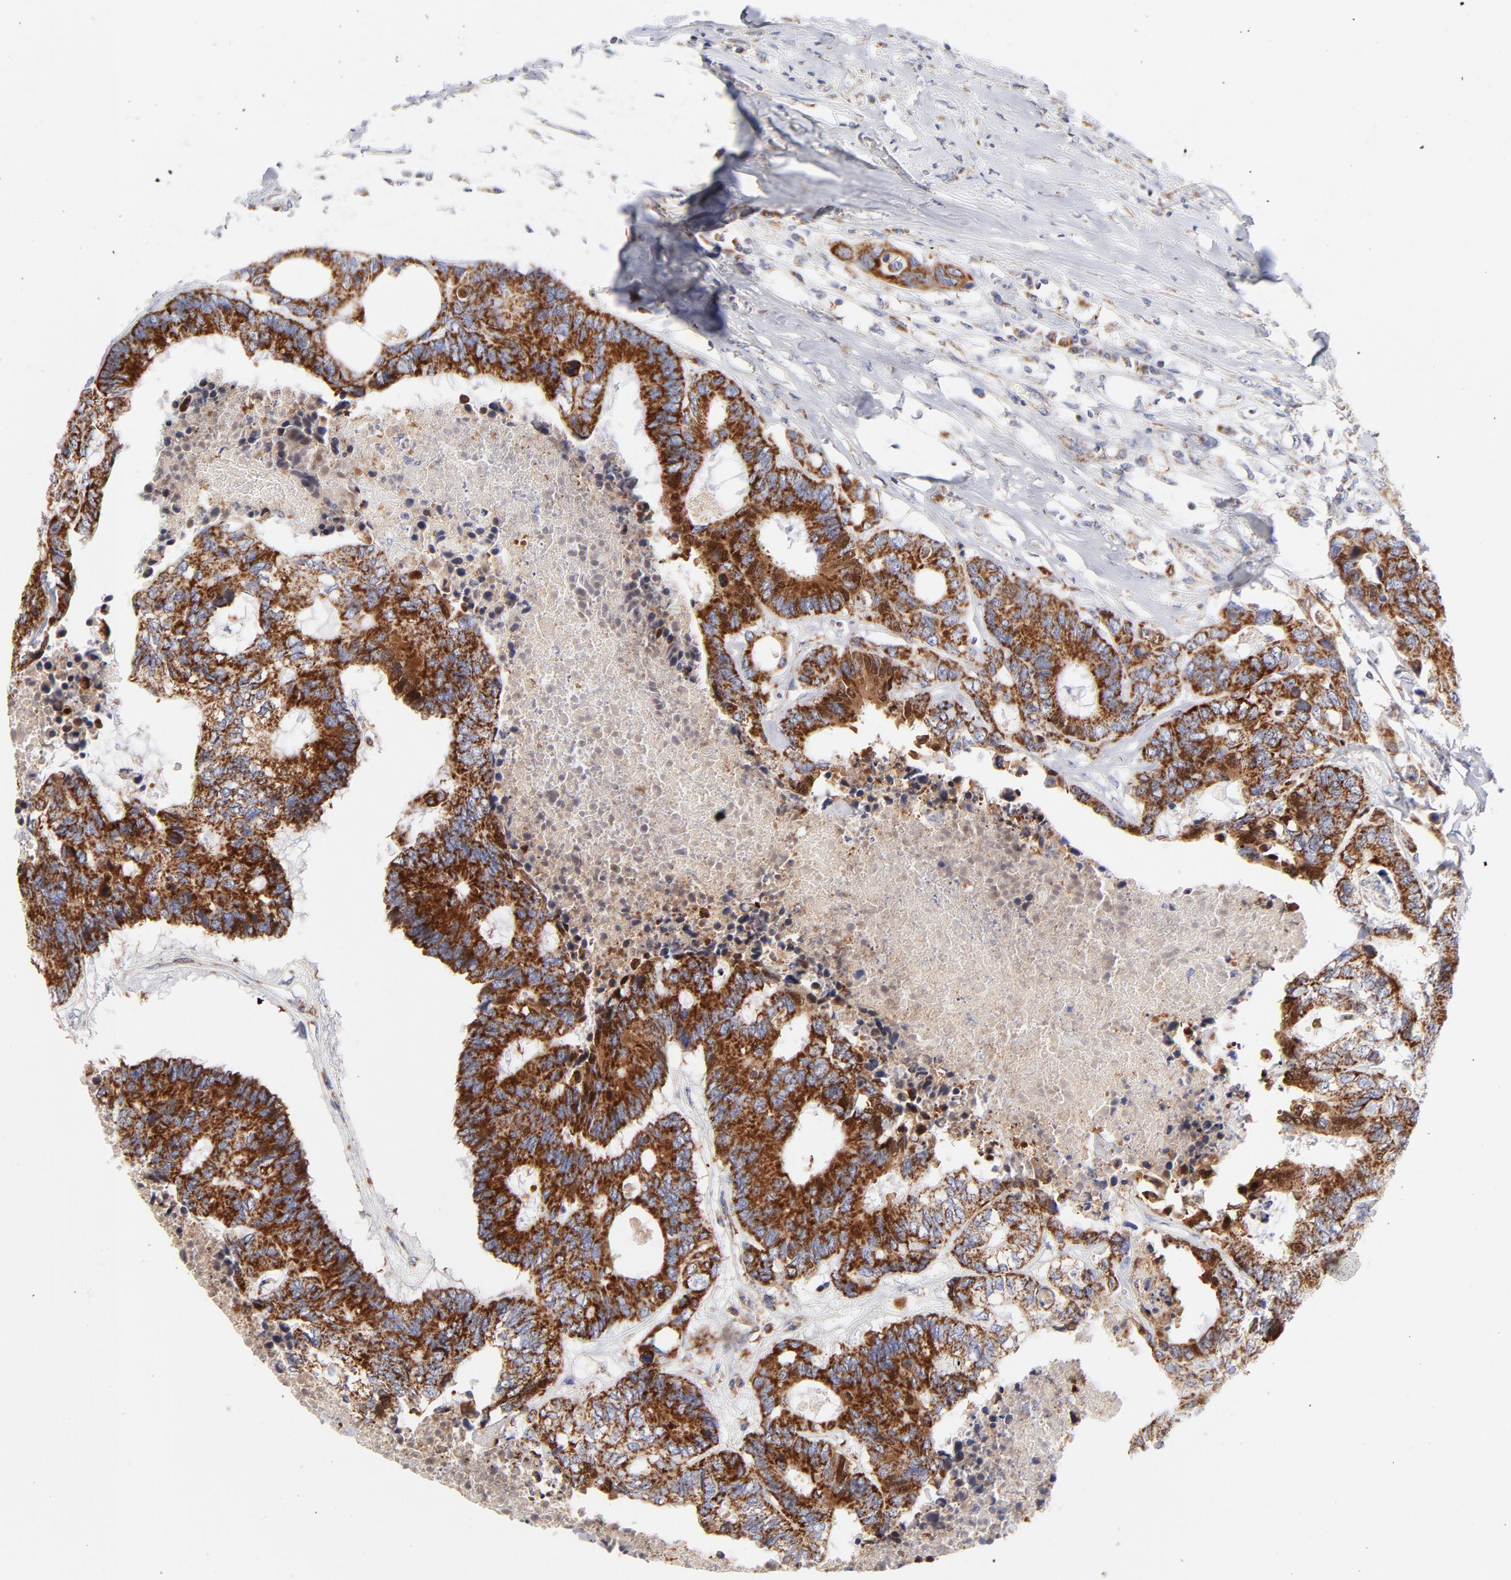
{"staining": {"intensity": "moderate", "quantity": ">75%", "location": "cytoplasmic/membranous"}, "tissue": "colorectal cancer", "cell_type": "Tumor cells", "image_type": "cancer", "snomed": [{"axis": "morphology", "description": "Adenocarcinoma, NOS"}, {"axis": "topography", "description": "Rectum"}], "caption": "DAB immunohistochemical staining of colorectal cancer (adenocarcinoma) shows moderate cytoplasmic/membranous protein positivity in approximately >75% of tumor cells.", "gene": "TIMM8A", "patient": {"sex": "male", "age": 55}}